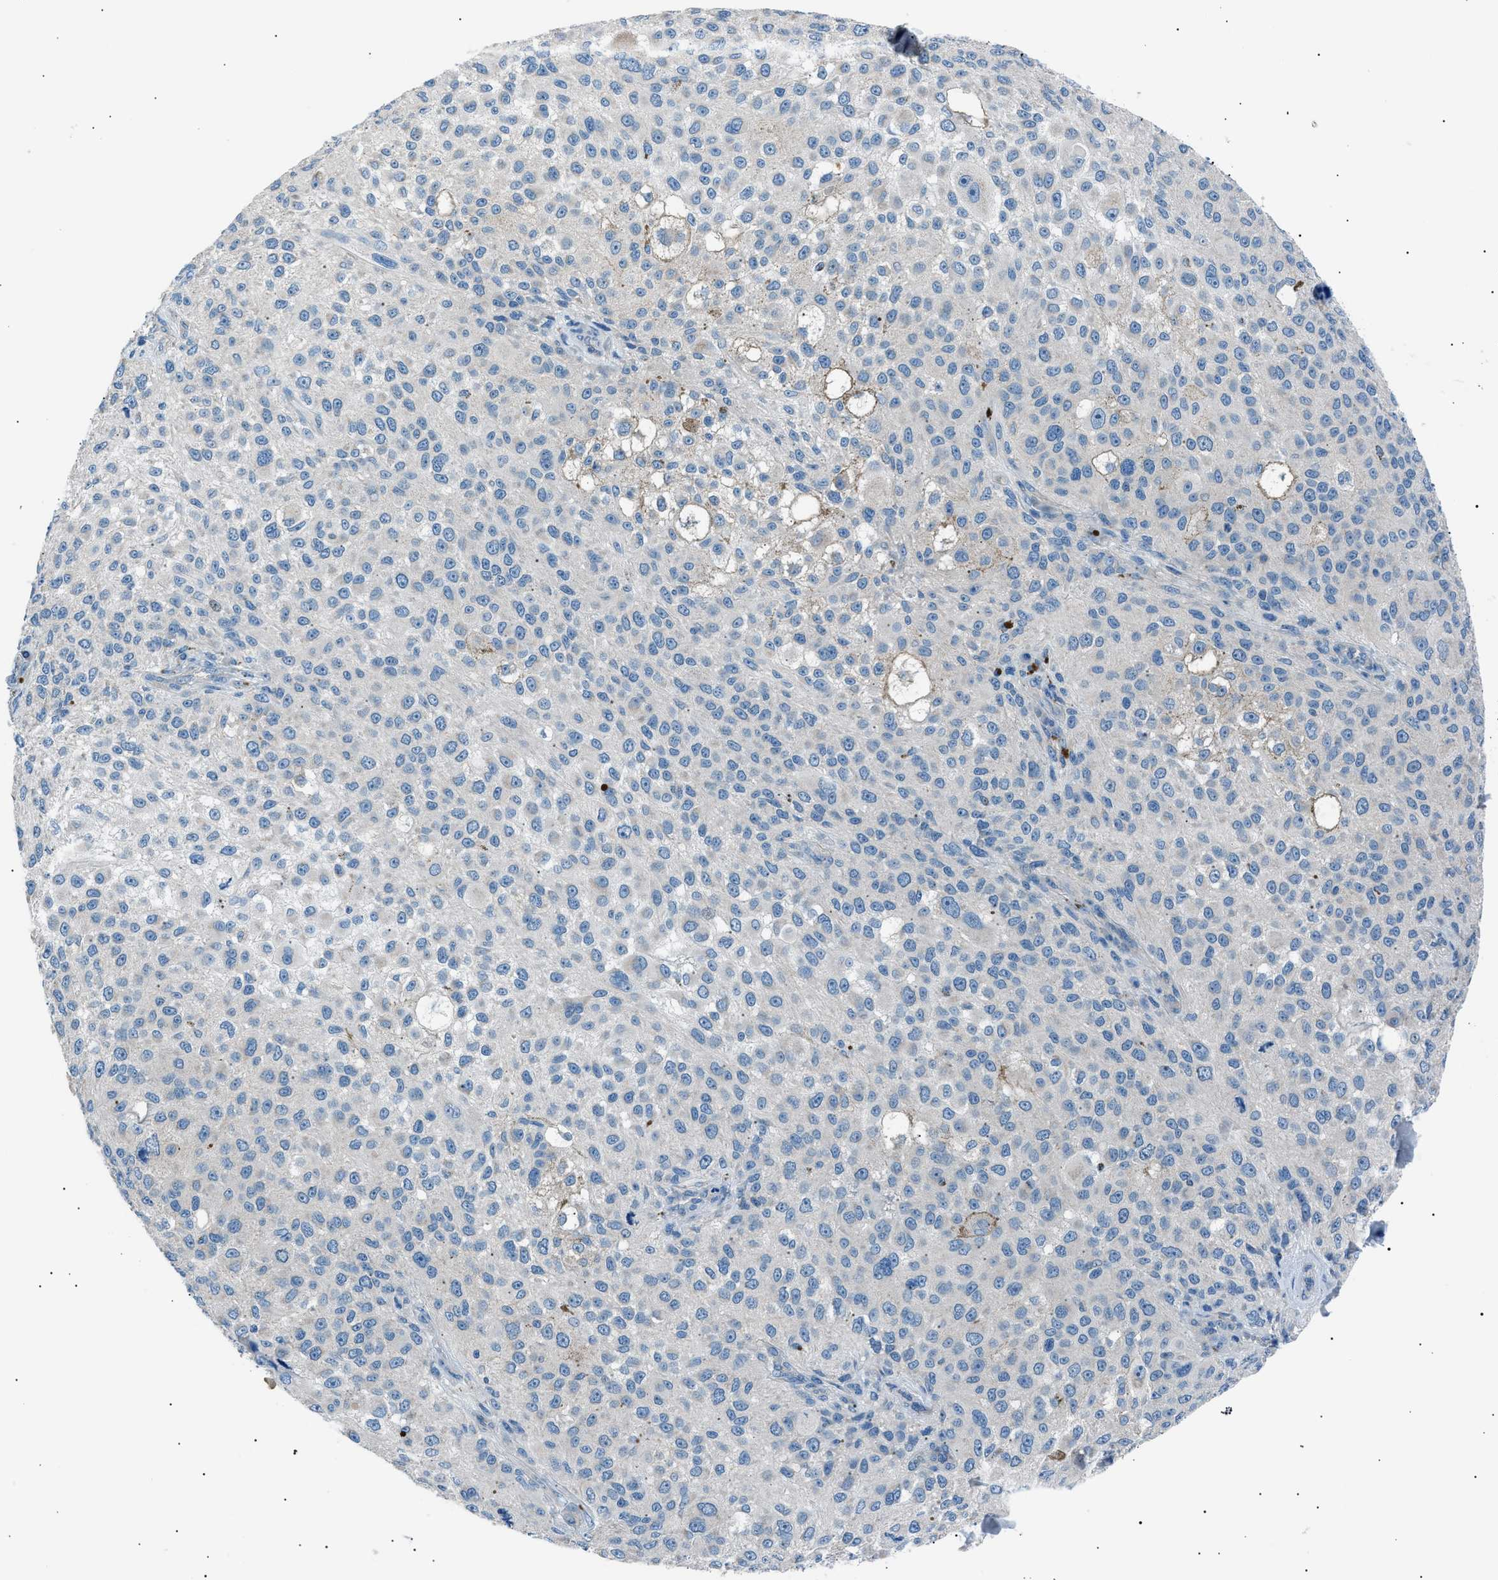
{"staining": {"intensity": "negative", "quantity": "none", "location": "none"}, "tissue": "melanoma", "cell_type": "Tumor cells", "image_type": "cancer", "snomed": [{"axis": "morphology", "description": "Necrosis, NOS"}, {"axis": "morphology", "description": "Malignant melanoma, NOS"}, {"axis": "topography", "description": "Skin"}], "caption": "Protein analysis of malignant melanoma reveals no significant positivity in tumor cells. (IHC, brightfield microscopy, high magnification).", "gene": "LRRC37B", "patient": {"sex": "female", "age": 87}}